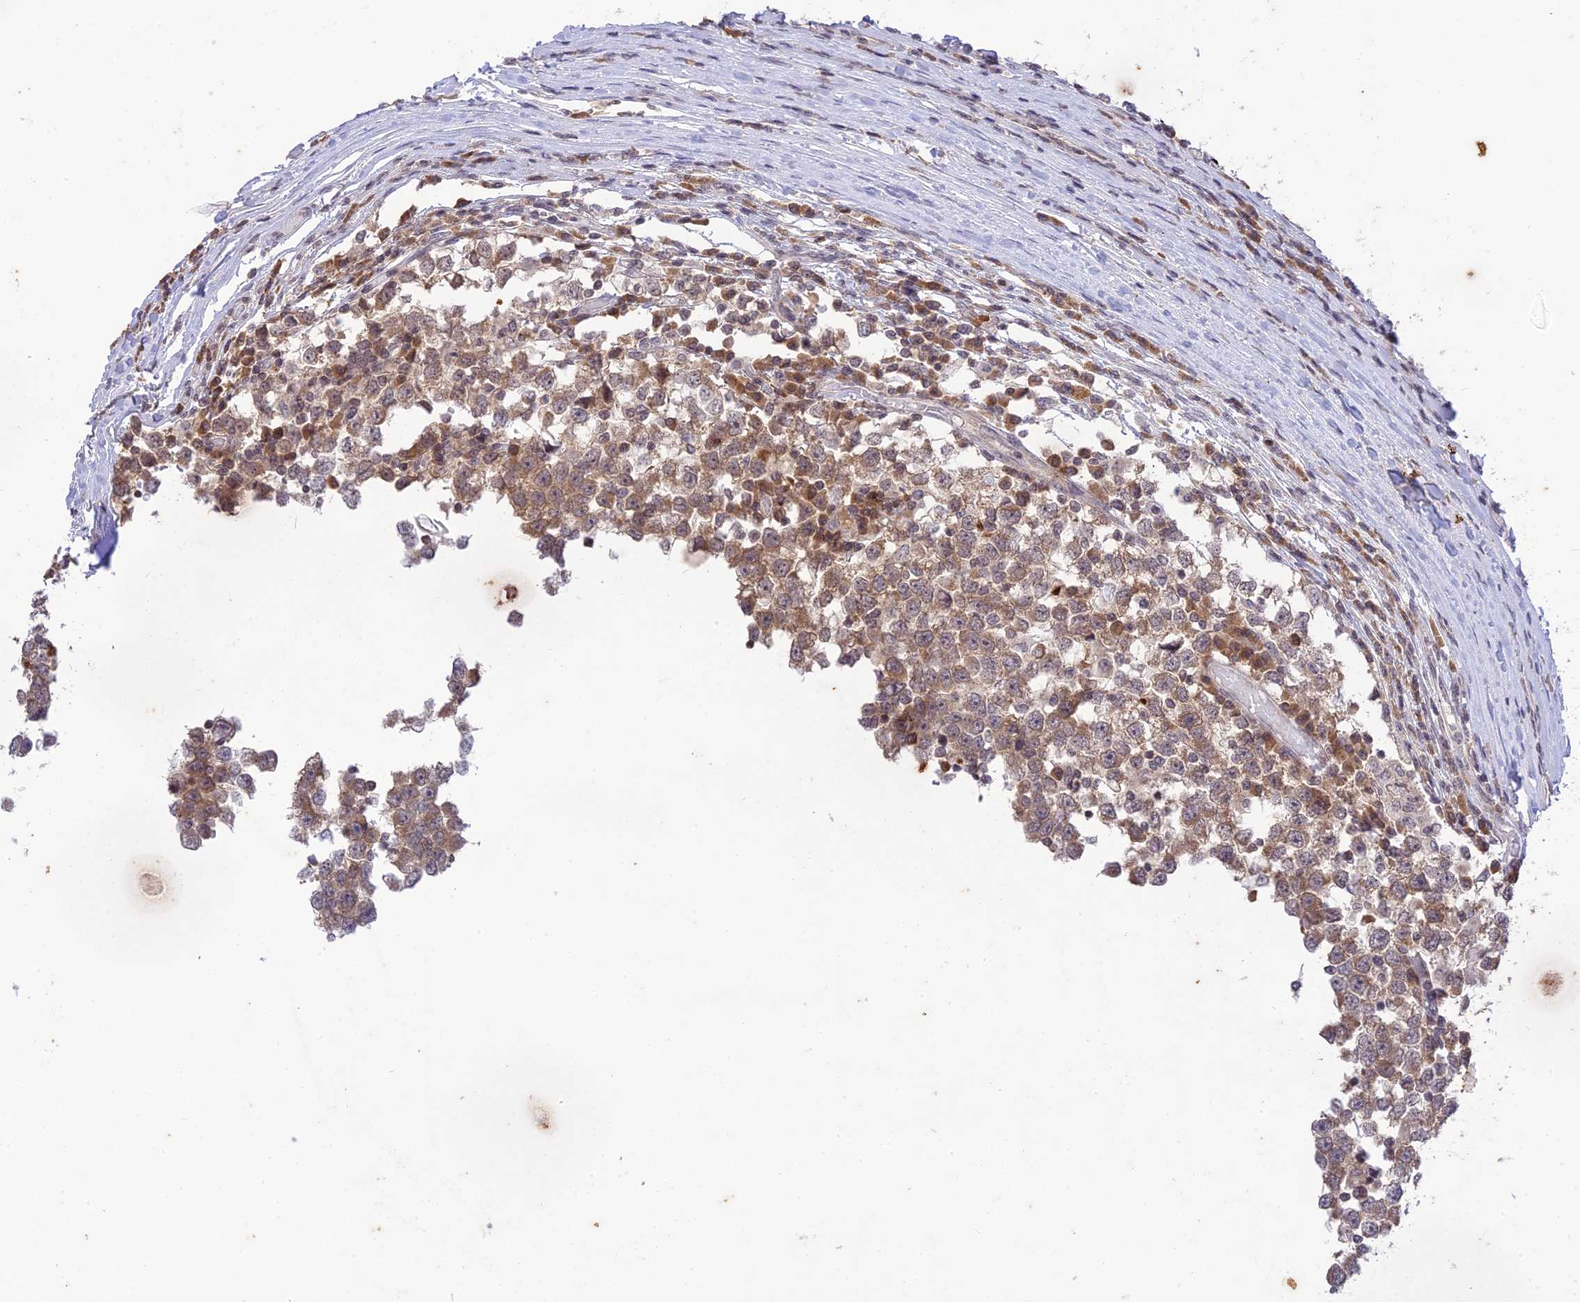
{"staining": {"intensity": "moderate", "quantity": ">75%", "location": "cytoplasmic/membranous"}, "tissue": "testis cancer", "cell_type": "Tumor cells", "image_type": "cancer", "snomed": [{"axis": "morphology", "description": "Seminoma, NOS"}, {"axis": "topography", "description": "Testis"}], "caption": "The micrograph reveals immunohistochemical staining of testis cancer. There is moderate cytoplasmic/membranous positivity is present in approximately >75% of tumor cells.", "gene": "TEKT1", "patient": {"sex": "male", "age": 65}}